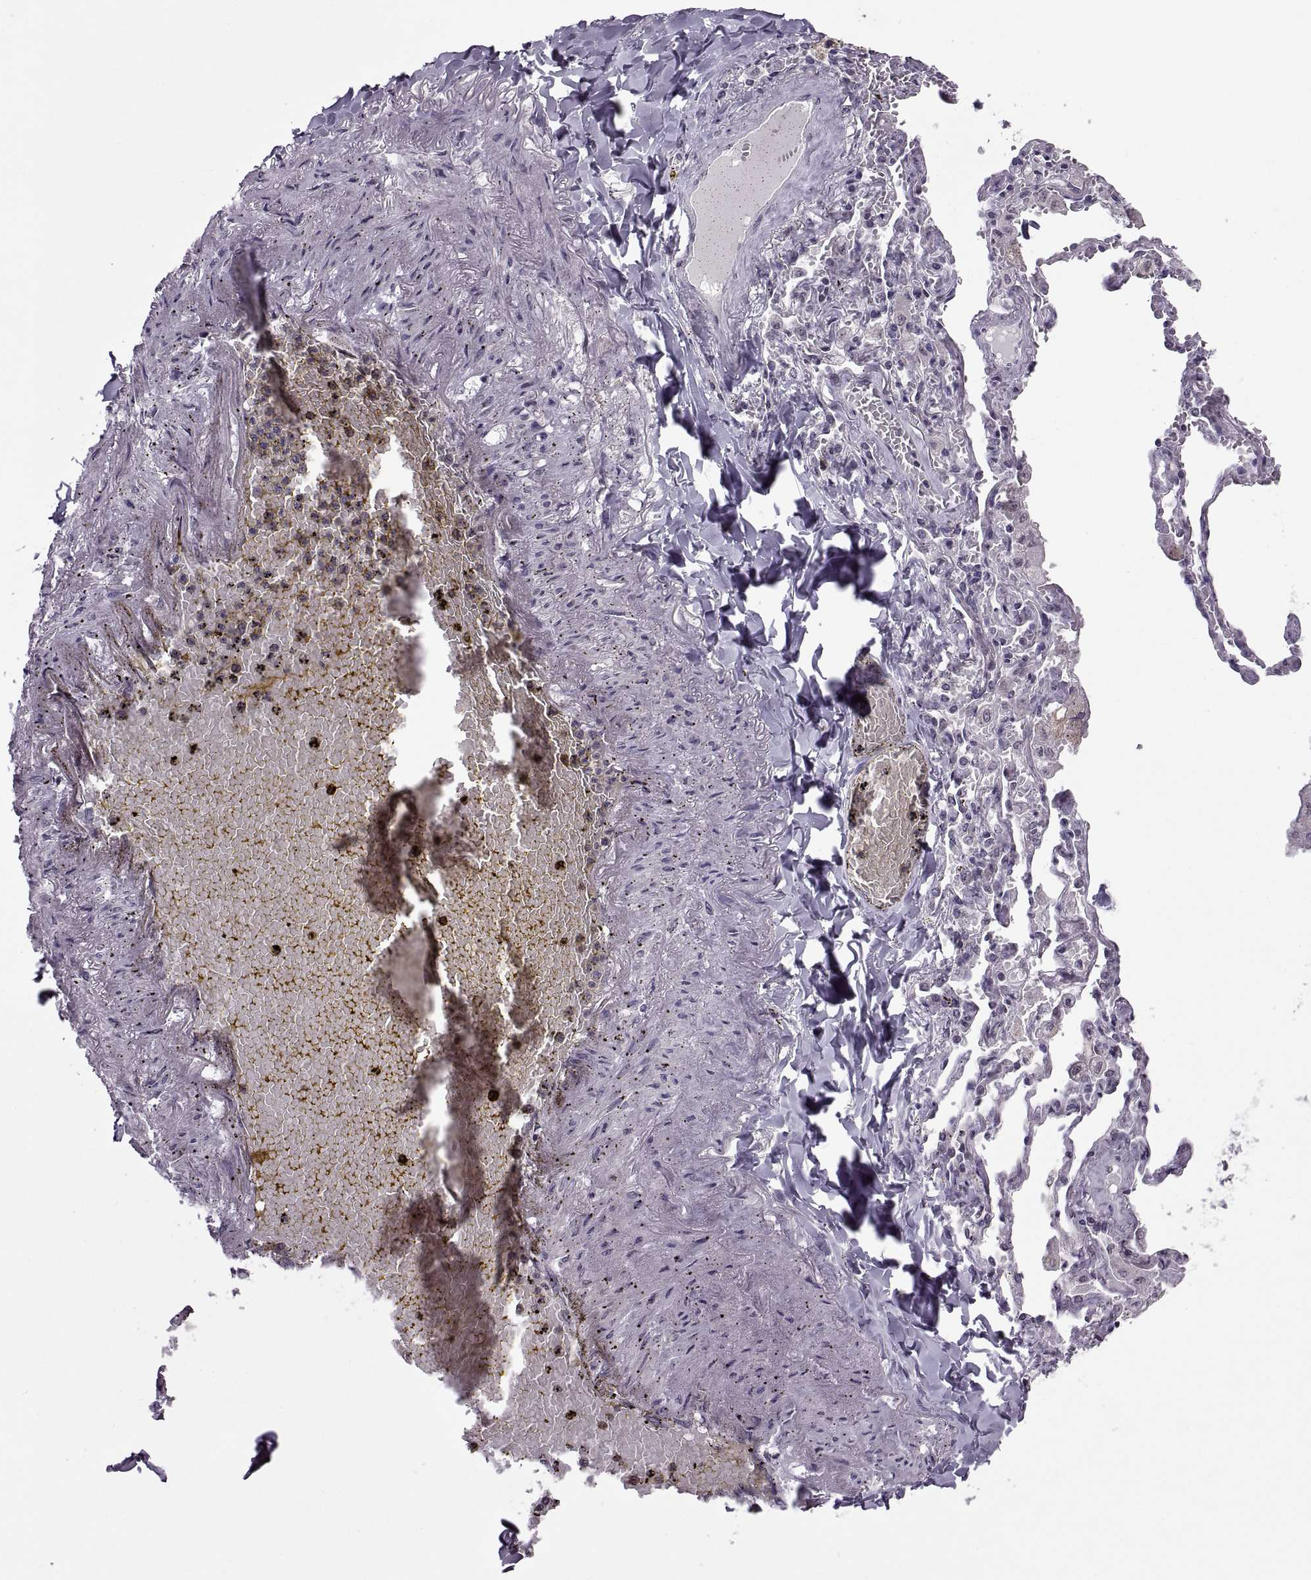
{"staining": {"intensity": "negative", "quantity": "none", "location": "none"}, "tissue": "lung cancer", "cell_type": "Tumor cells", "image_type": "cancer", "snomed": [{"axis": "morphology", "description": "Adenocarcinoma, NOS"}, {"axis": "topography", "description": "Lung"}], "caption": "Lung cancer (adenocarcinoma) stained for a protein using immunohistochemistry (IHC) reveals no staining tumor cells.", "gene": "OTP", "patient": {"sex": "male", "age": 64}}